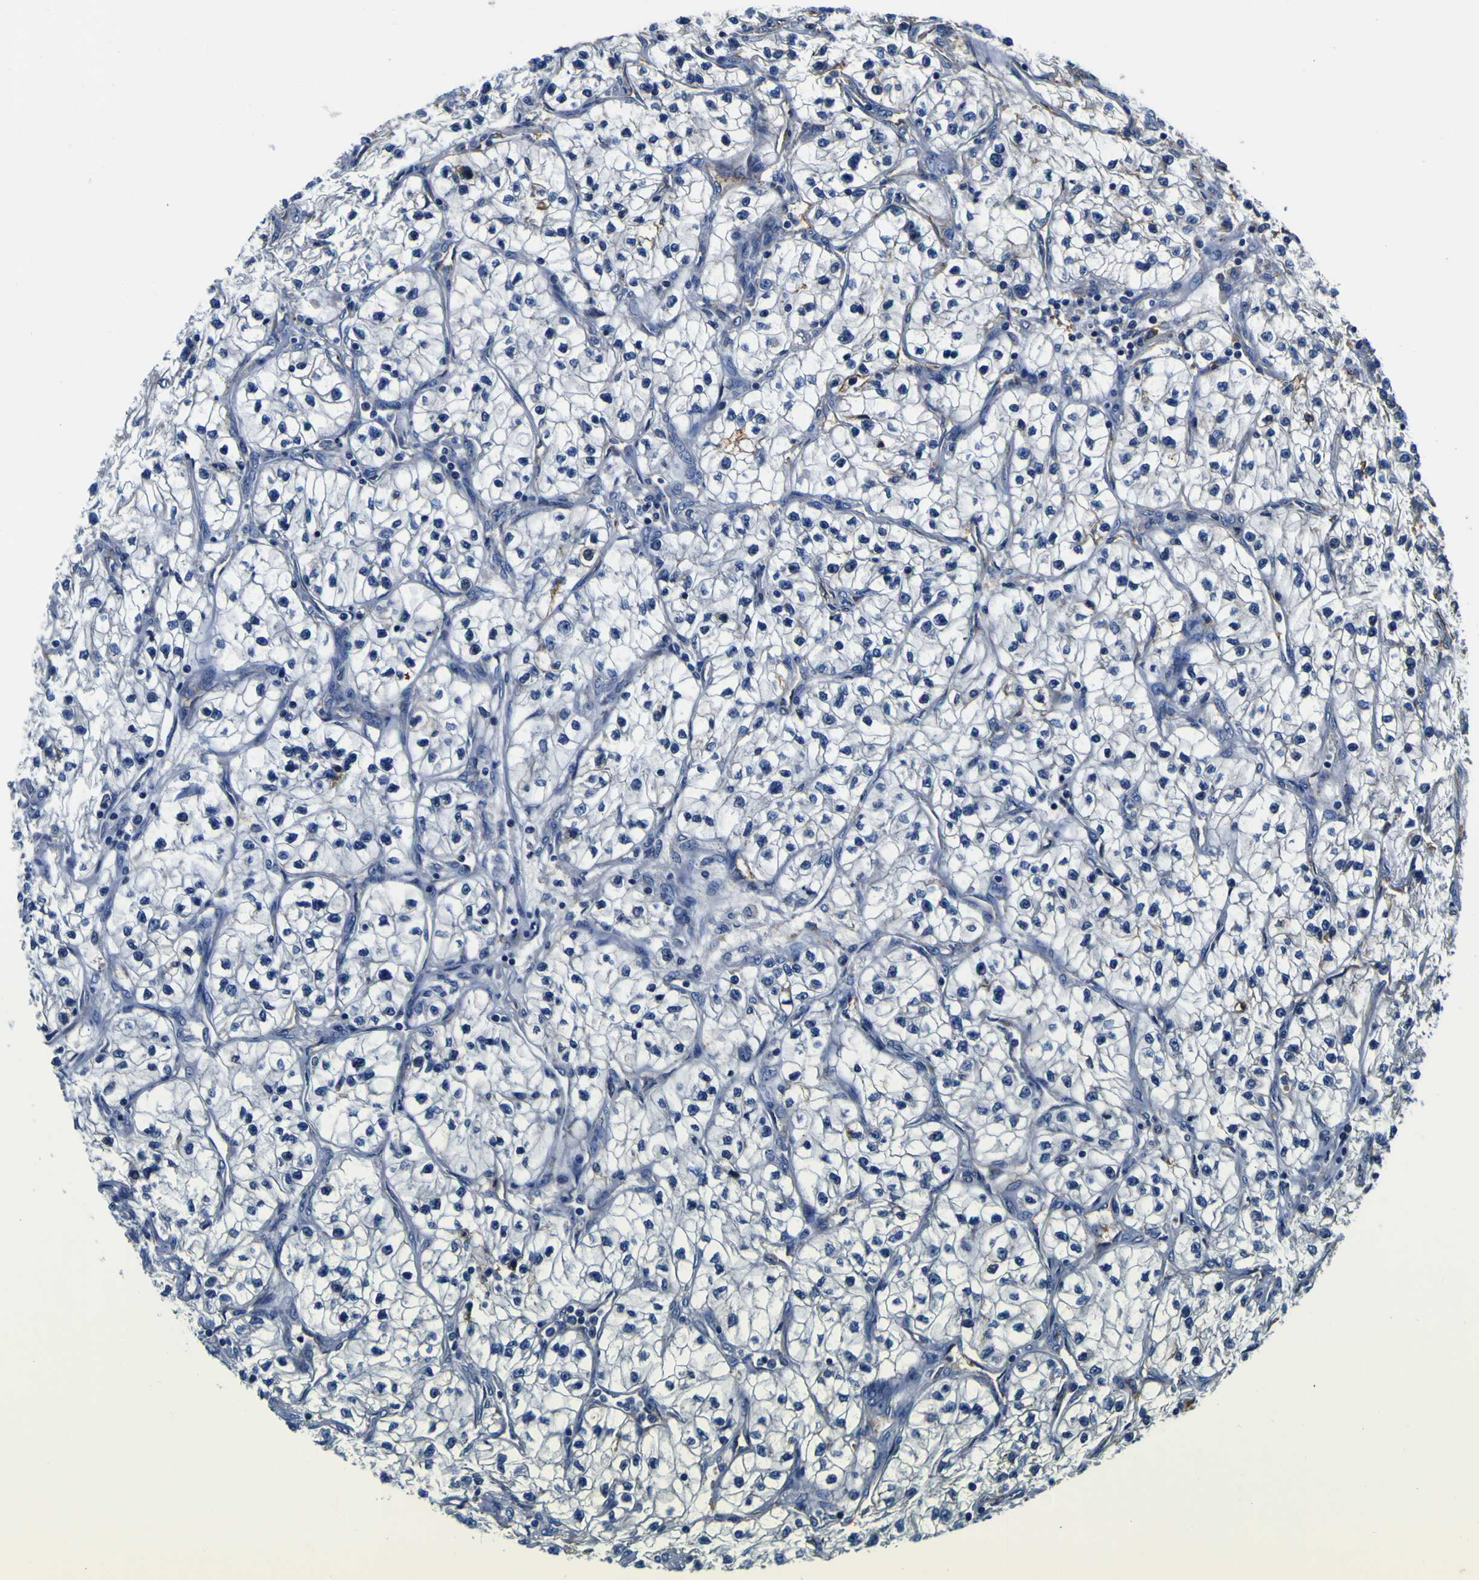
{"staining": {"intensity": "moderate", "quantity": "<25%", "location": "cytoplasmic/membranous"}, "tissue": "renal cancer", "cell_type": "Tumor cells", "image_type": "cancer", "snomed": [{"axis": "morphology", "description": "Adenocarcinoma, NOS"}, {"axis": "topography", "description": "Kidney"}], "caption": "The image reveals staining of renal cancer (adenocarcinoma), revealing moderate cytoplasmic/membranous protein positivity (brown color) within tumor cells. (DAB IHC, brown staining for protein, blue staining for nuclei).", "gene": "PXDN", "patient": {"sex": "female", "age": 57}}